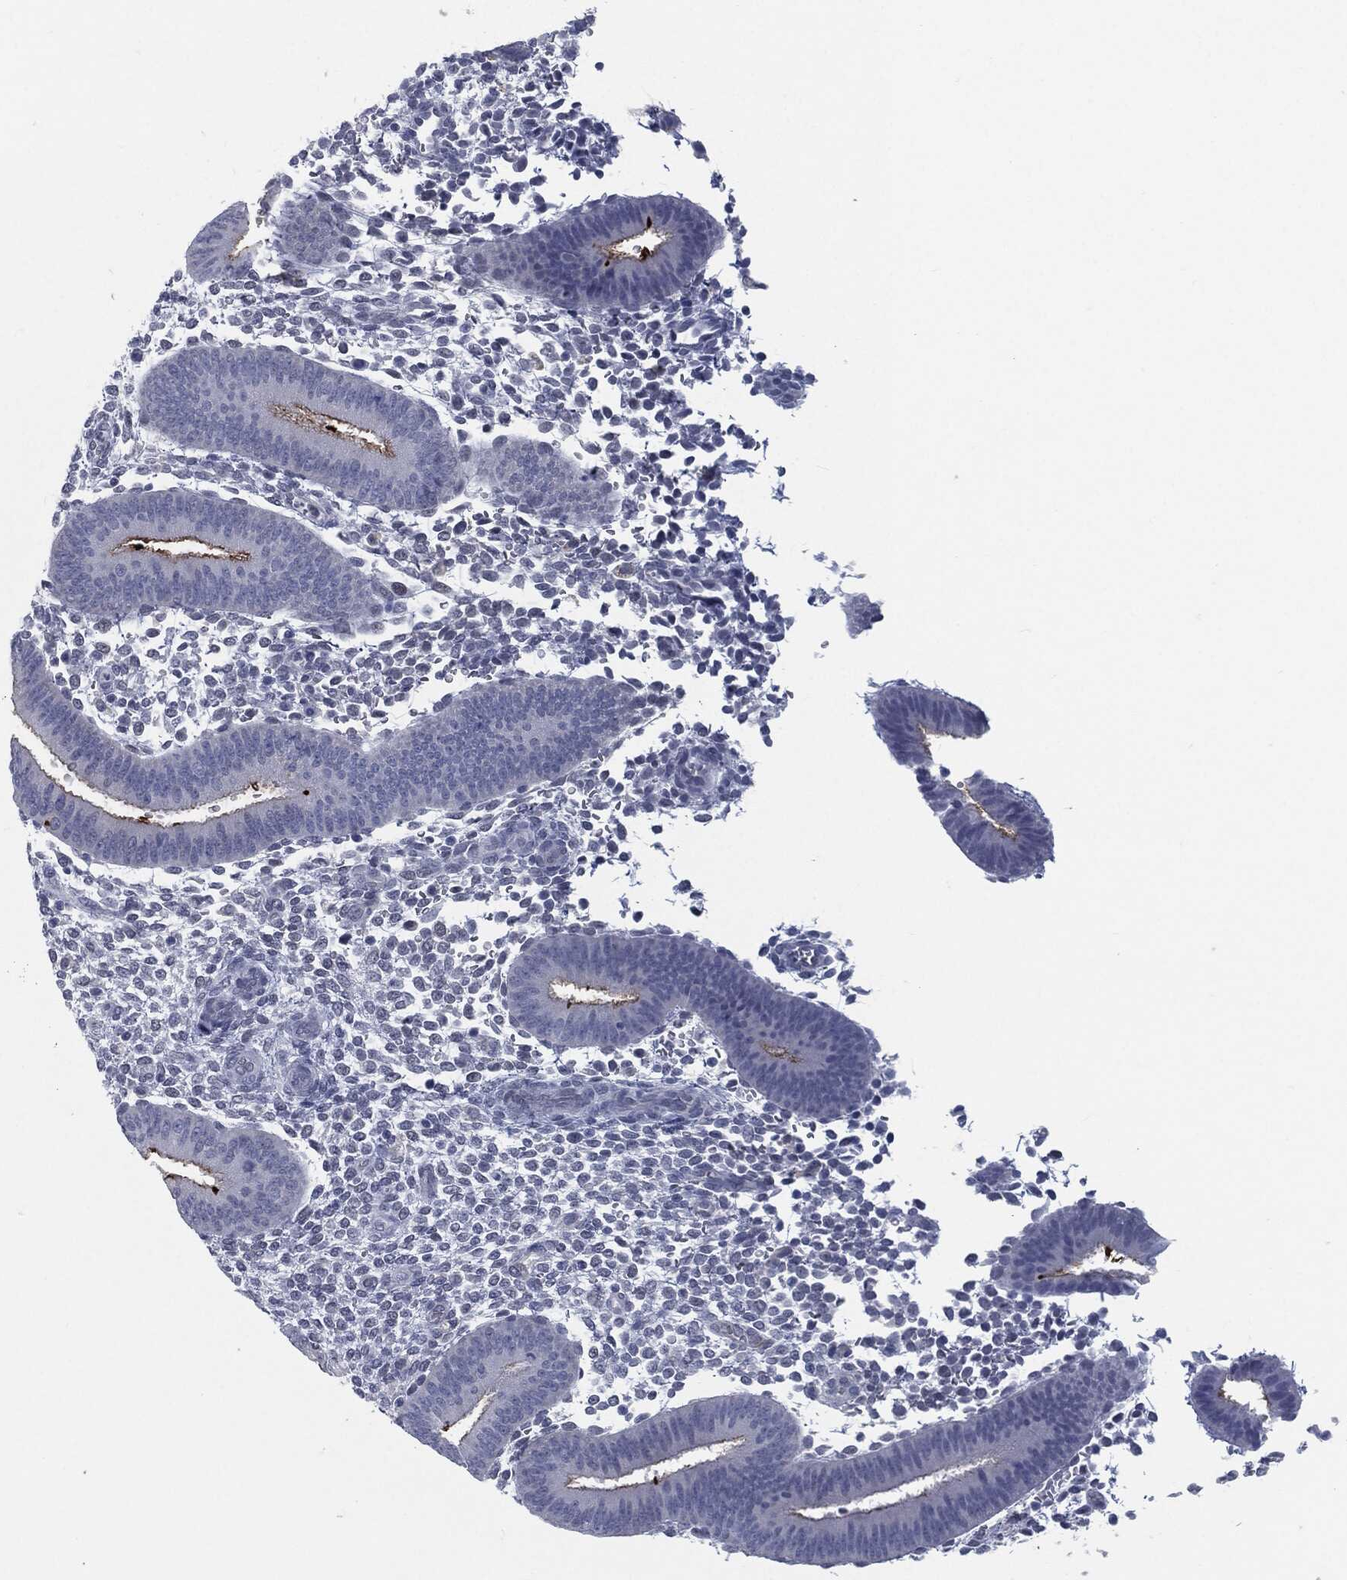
{"staining": {"intensity": "negative", "quantity": "none", "location": "none"}, "tissue": "endometrium", "cell_type": "Cells in endometrial stroma", "image_type": "normal", "snomed": [{"axis": "morphology", "description": "Normal tissue, NOS"}, {"axis": "topography", "description": "Endometrium"}], "caption": "Cells in endometrial stroma are negative for brown protein staining in unremarkable endometrium. The staining is performed using DAB brown chromogen with nuclei counter-stained in using hematoxylin.", "gene": "PROM1", "patient": {"sex": "female", "age": 39}}